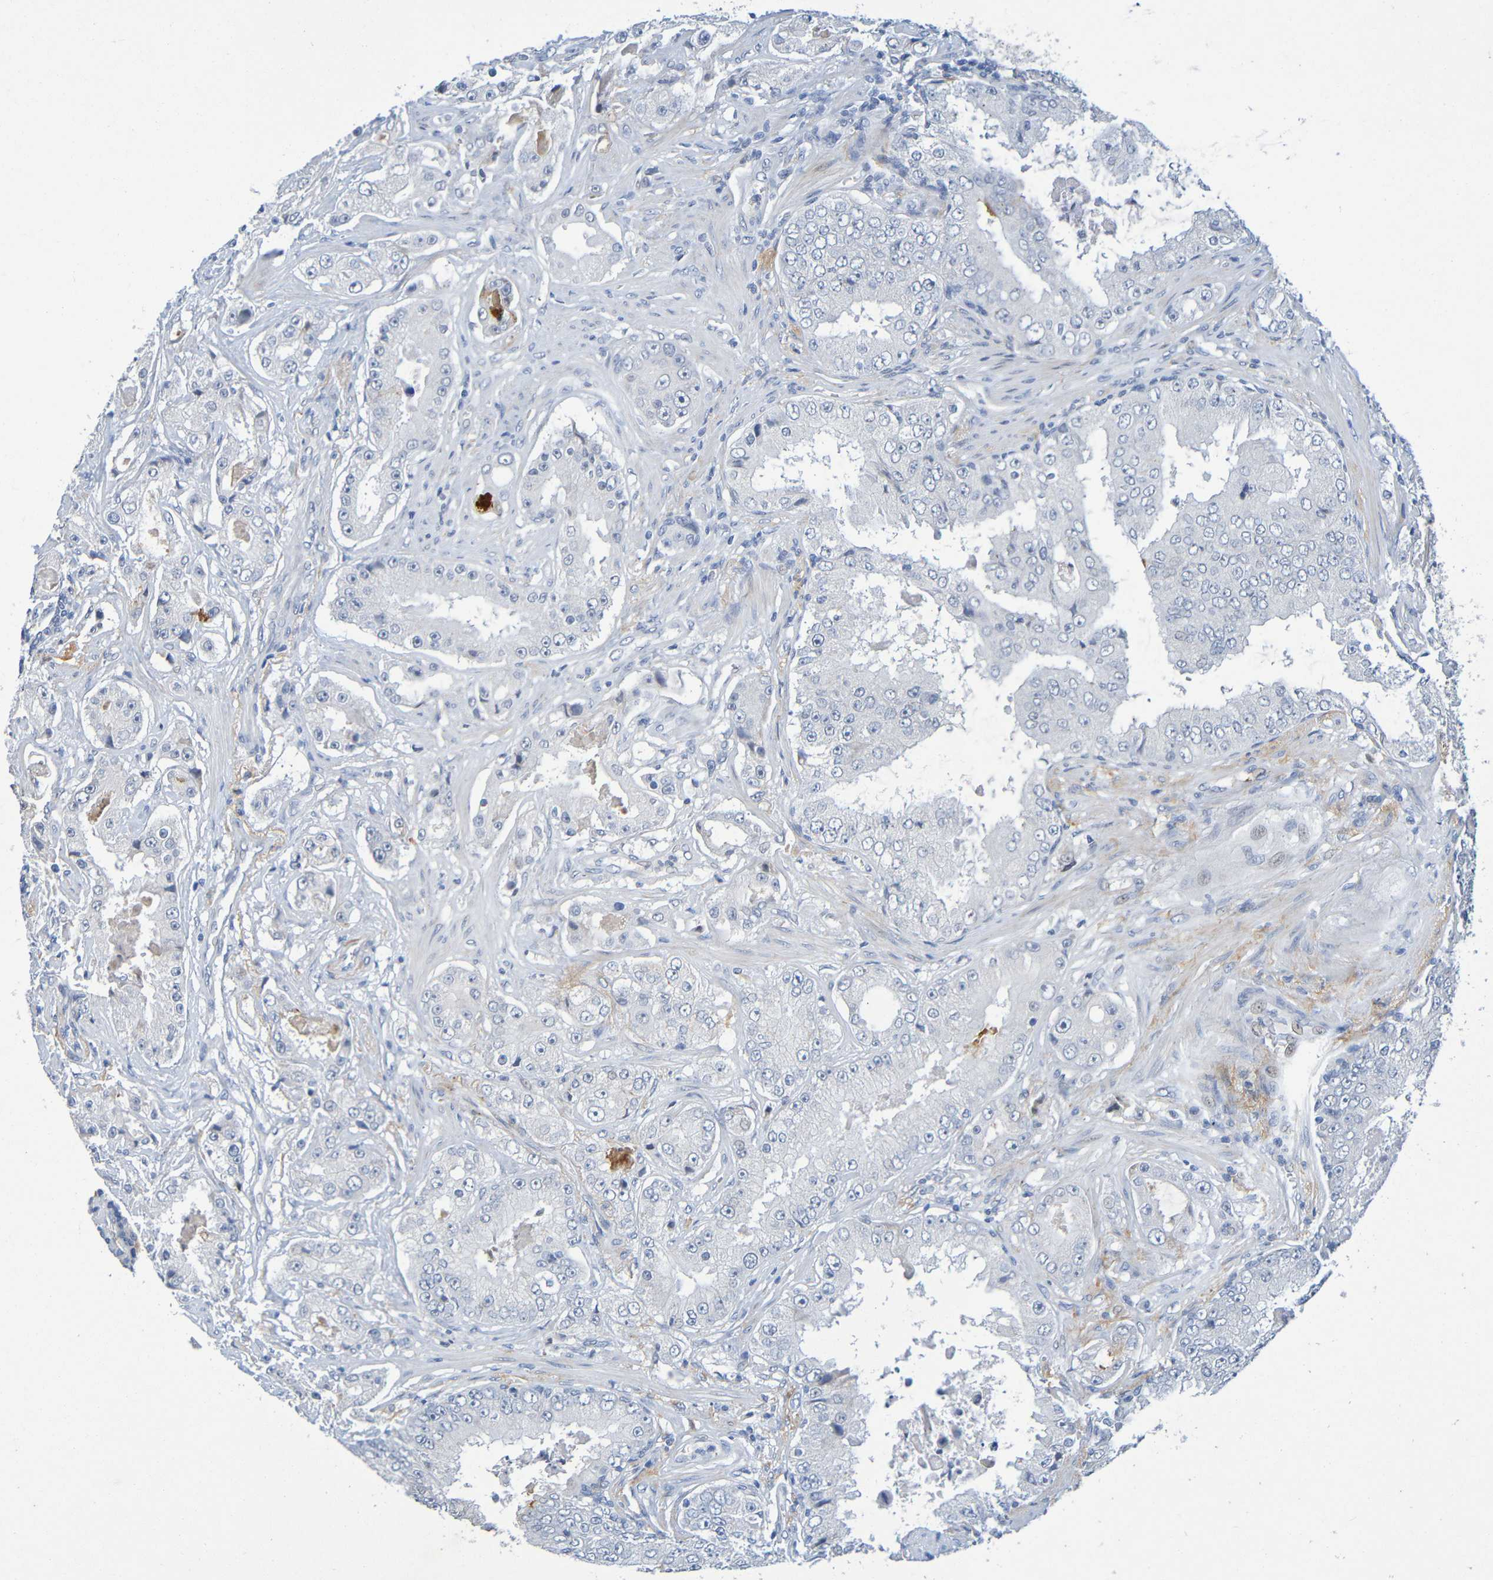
{"staining": {"intensity": "negative", "quantity": "none", "location": "none"}, "tissue": "prostate cancer", "cell_type": "Tumor cells", "image_type": "cancer", "snomed": [{"axis": "morphology", "description": "Adenocarcinoma, High grade"}, {"axis": "topography", "description": "Prostate"}], "caption": "An IHC photomicrograph of prostate adenocarcinoma (high-grade) is shown. There is no staining in tumor cells of prostate adenocarcinoma (high-grade). (Stains: DAB (3,3'-diaminobenzidine) immunohistochemistry with hematoxylin counter stain, Microscopy: brightfield microscopy at high magnification).", "gene": "IL10", "patient": {"sex": "male", "age": 73}}